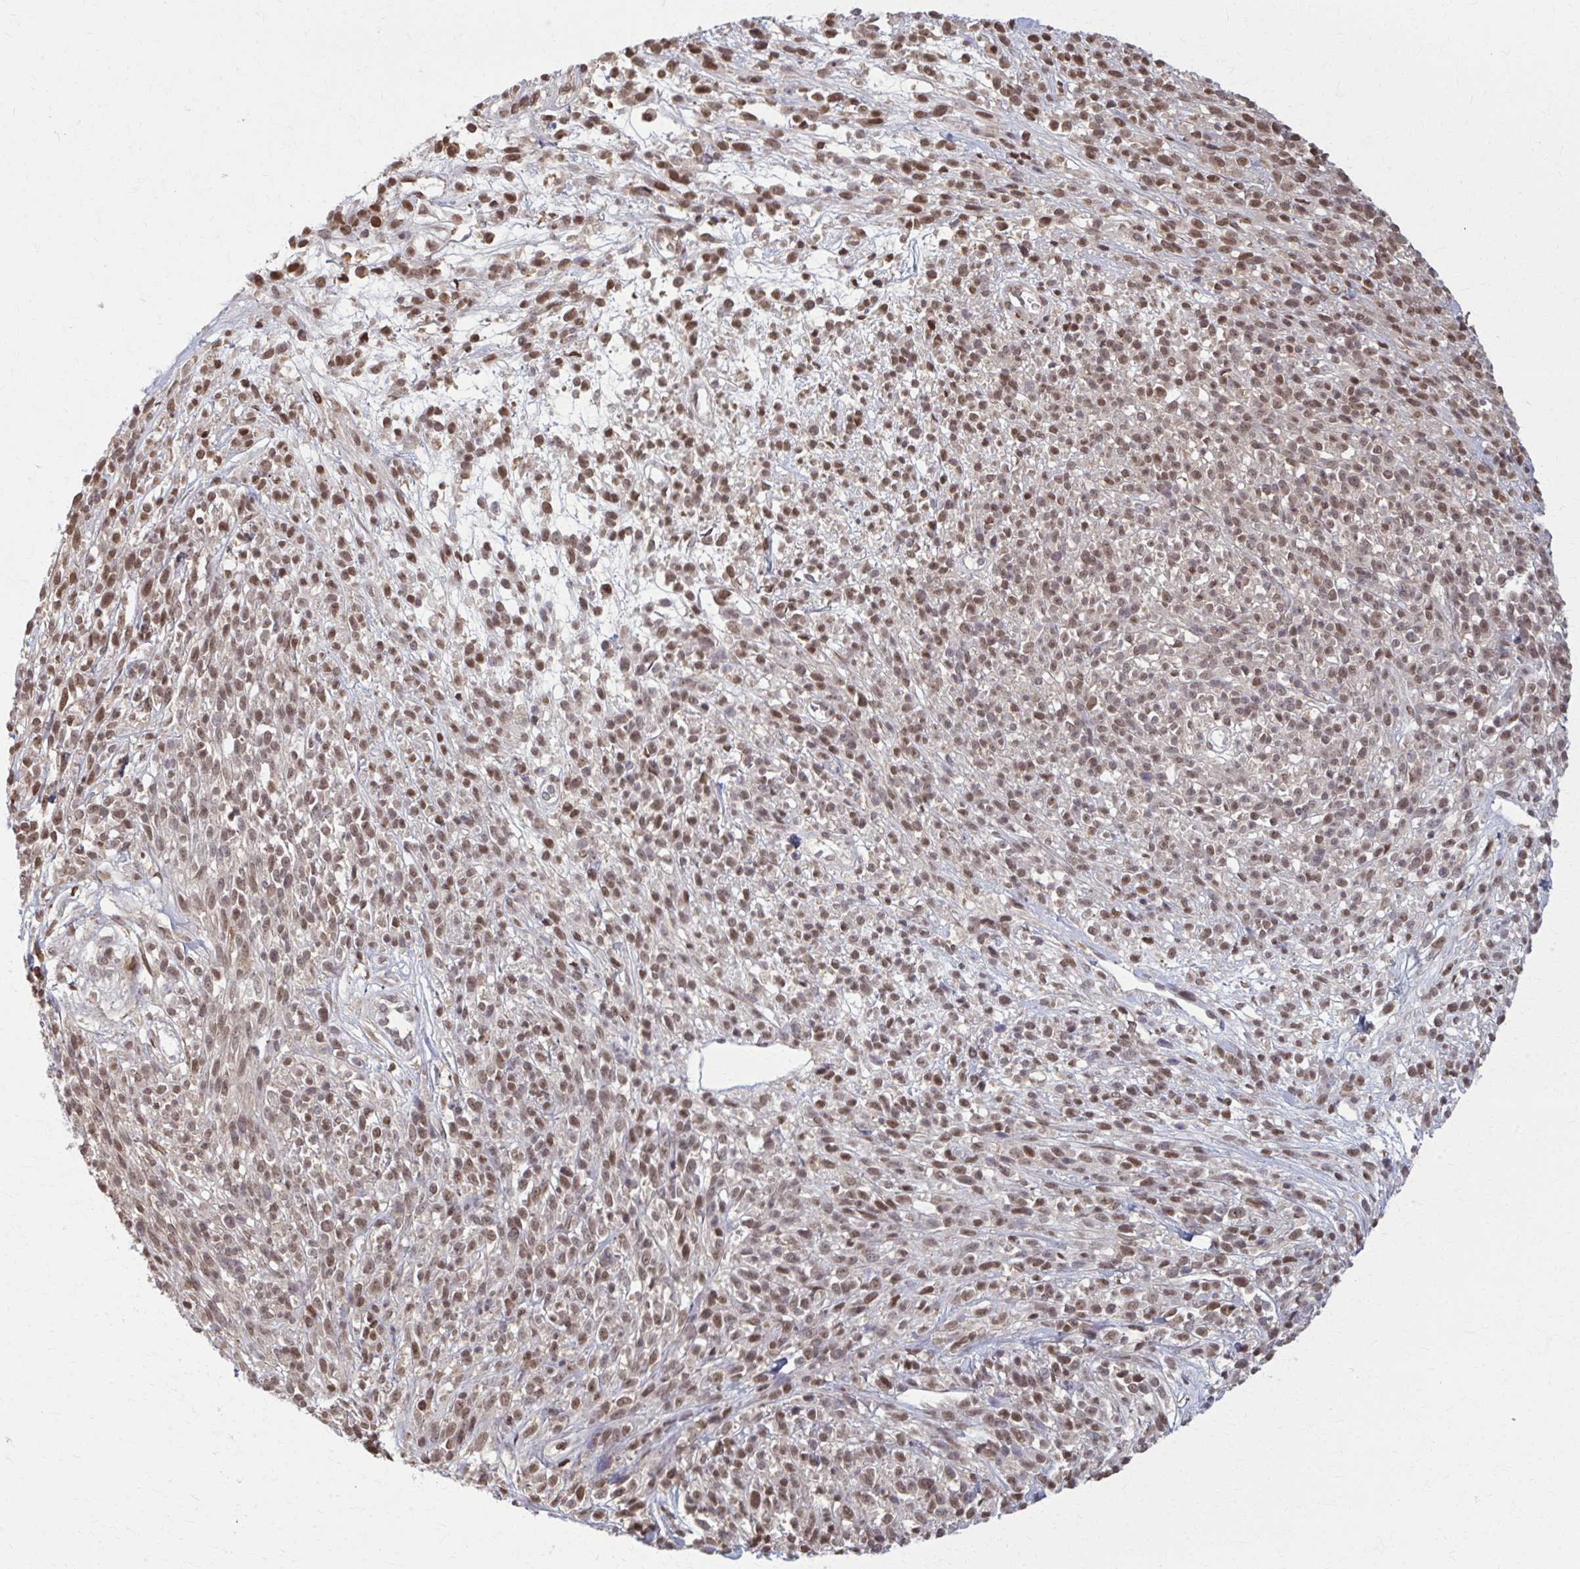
{"staining": {"intensity": "moderate", "quantity": ">75%", "location": "nuclear"}, "tissue": "melanoma", "cell_type": "Tumor cells", "image_type": "cancer", "snomed": [{"axis": "morphology", "description": "Malignant melanoma, NOS"}, {"axis": "topography", "description": "Skin"}, {"axis": "topography", "description": "Skin of trunk"}], "caption": "Approximately >75% of tumor cells in melanoma exhibit moderate nuclear protein expression as visualized by brown immunohistochemical staining.", "gene": "MDH1", "patient": {"sex": "male", "age": 74}}